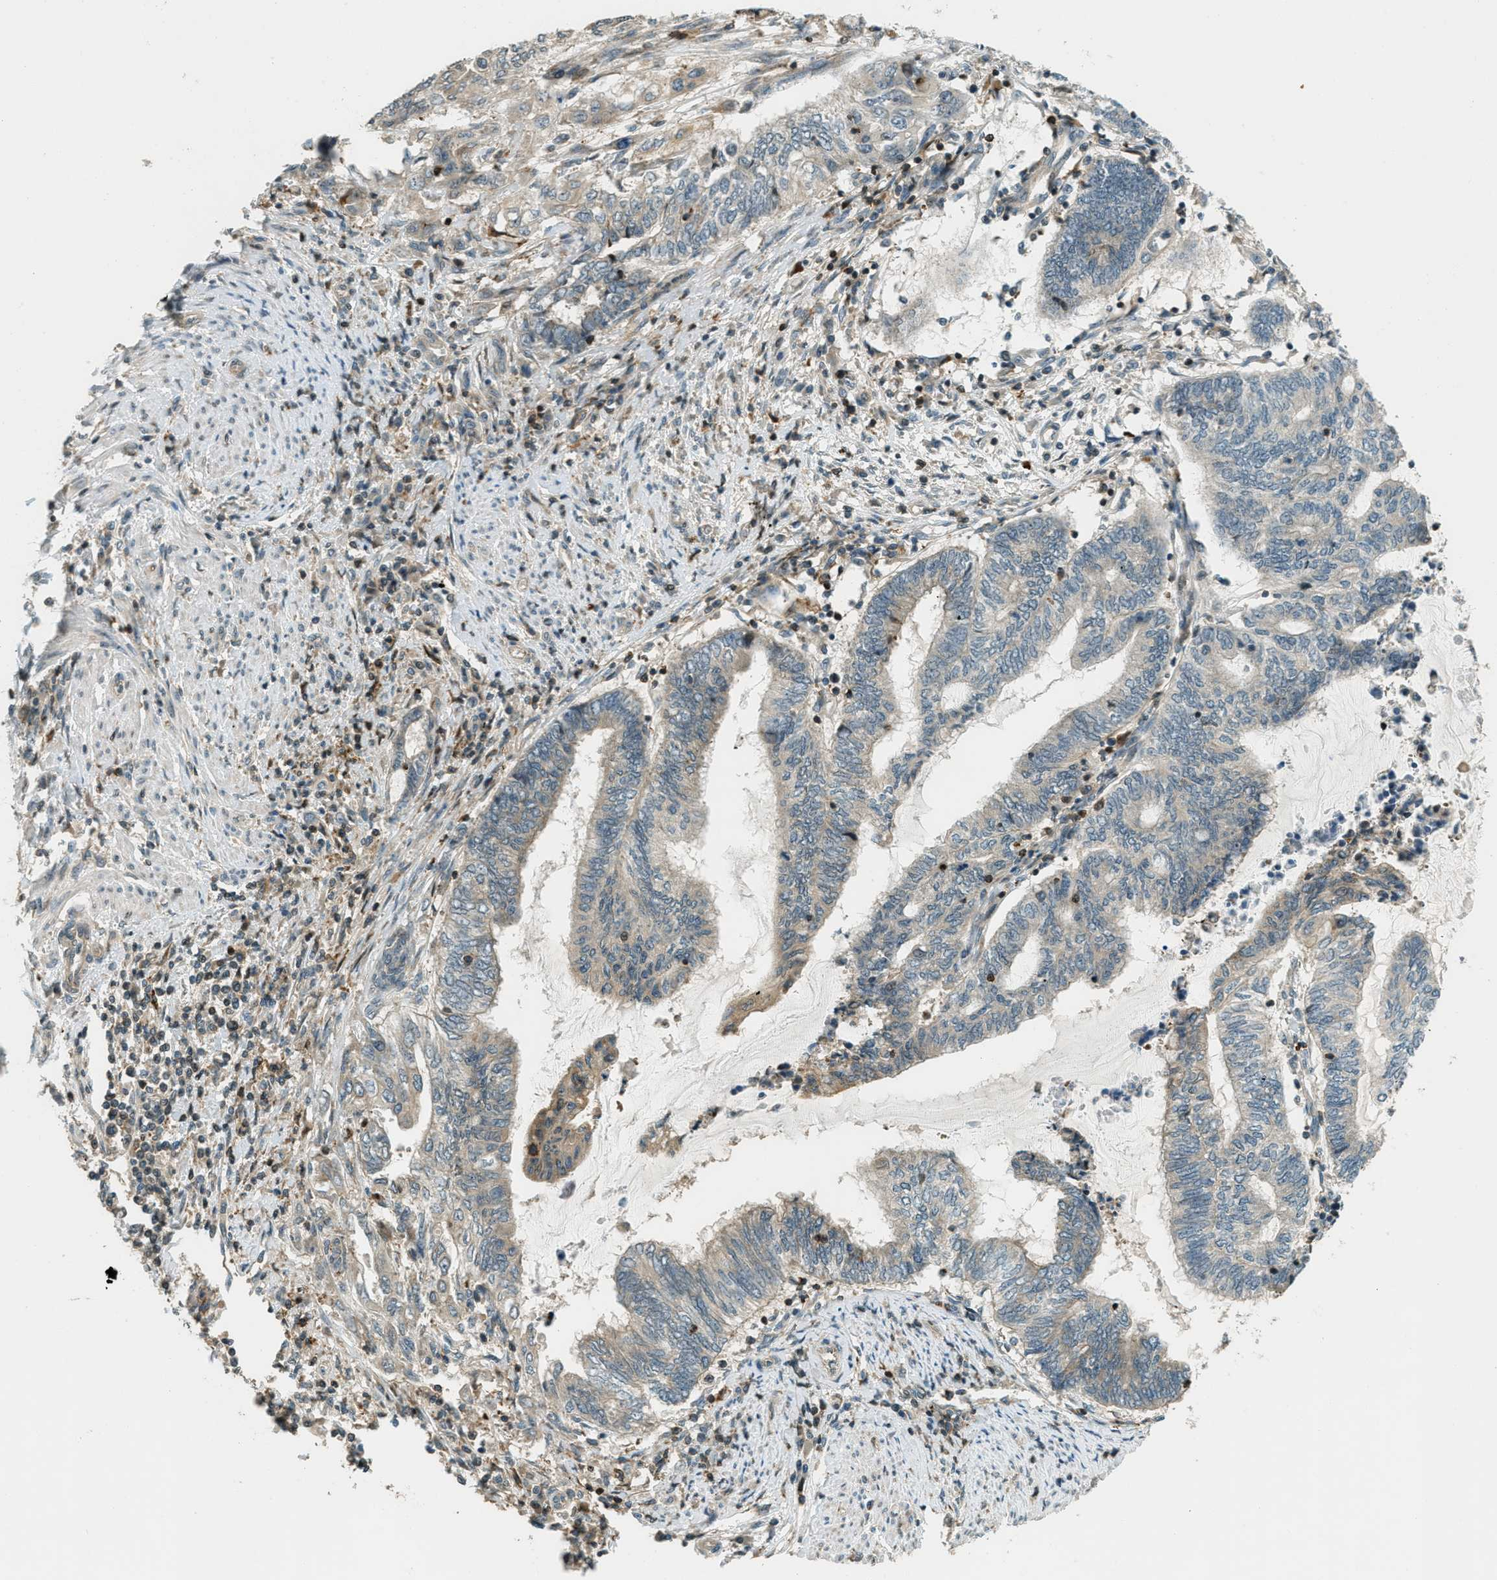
{"staining": {"intensity": "weak", "quantity": "<25%", "location": "cytoplasmic/membranous"}, "tissue": "endometrial cancer", "cell_type": "Tumor cells", "image_type": "cancer", "snomed": [{"axis": "morphology", "description": "Adenocarcinoma, NOS"}, {"axis": "topography", "description": "Uterus"}, {"axis": "topography", "description": "Endometrium"}], "caption": "A photomicrograph of human adenocarcinoma (endometrial) is negative for staining in tumor cells. Brightfield microscopy of immunohistochemistry stained with DAB (brown) and hematoxylin (blue), captured at high magnification.", "gene": "PTPN23", "patient": {"sex": "female", "age": 70}}